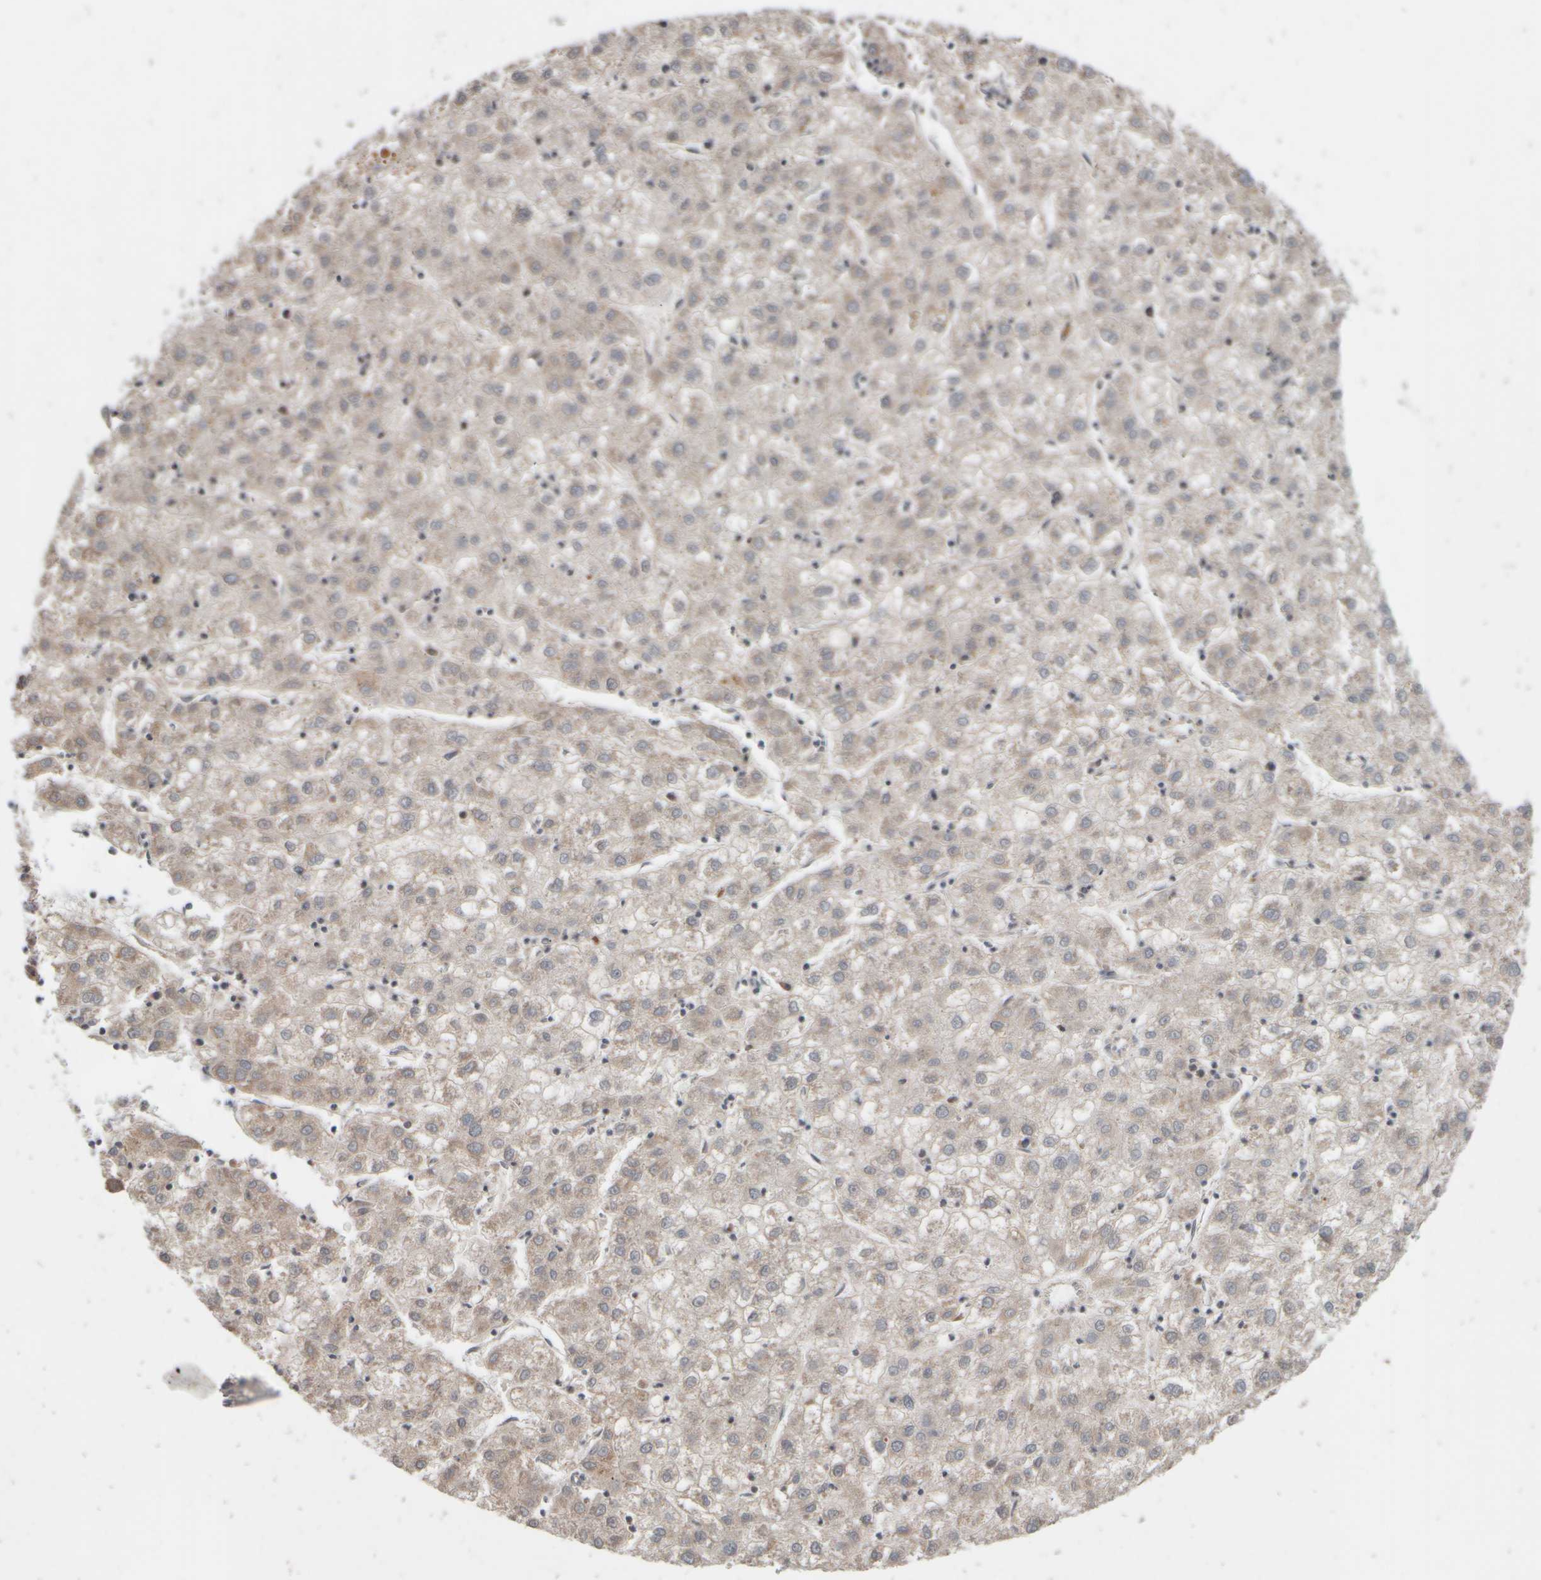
{"staining": {"intensity": "weak", "quantity": "<25%", "location": "cytoplasmic/membranous"}, "tissue": "liver cancer", "cell_type": "Tumor cells", "image_type": "cancer", "snomed": [{"axis": "morphology", "description": "Carcinoma, Hepatocellular, NOS"}, {"axis": "topography", "description": "Liver"}], "caption": "Immunohistochemical staining of liver cancer (hepatocellular carcinoma) shows no significant expression in tumor cells.", "gene": "ABHD11", "patient": {"sex": "male", "age": 72}}